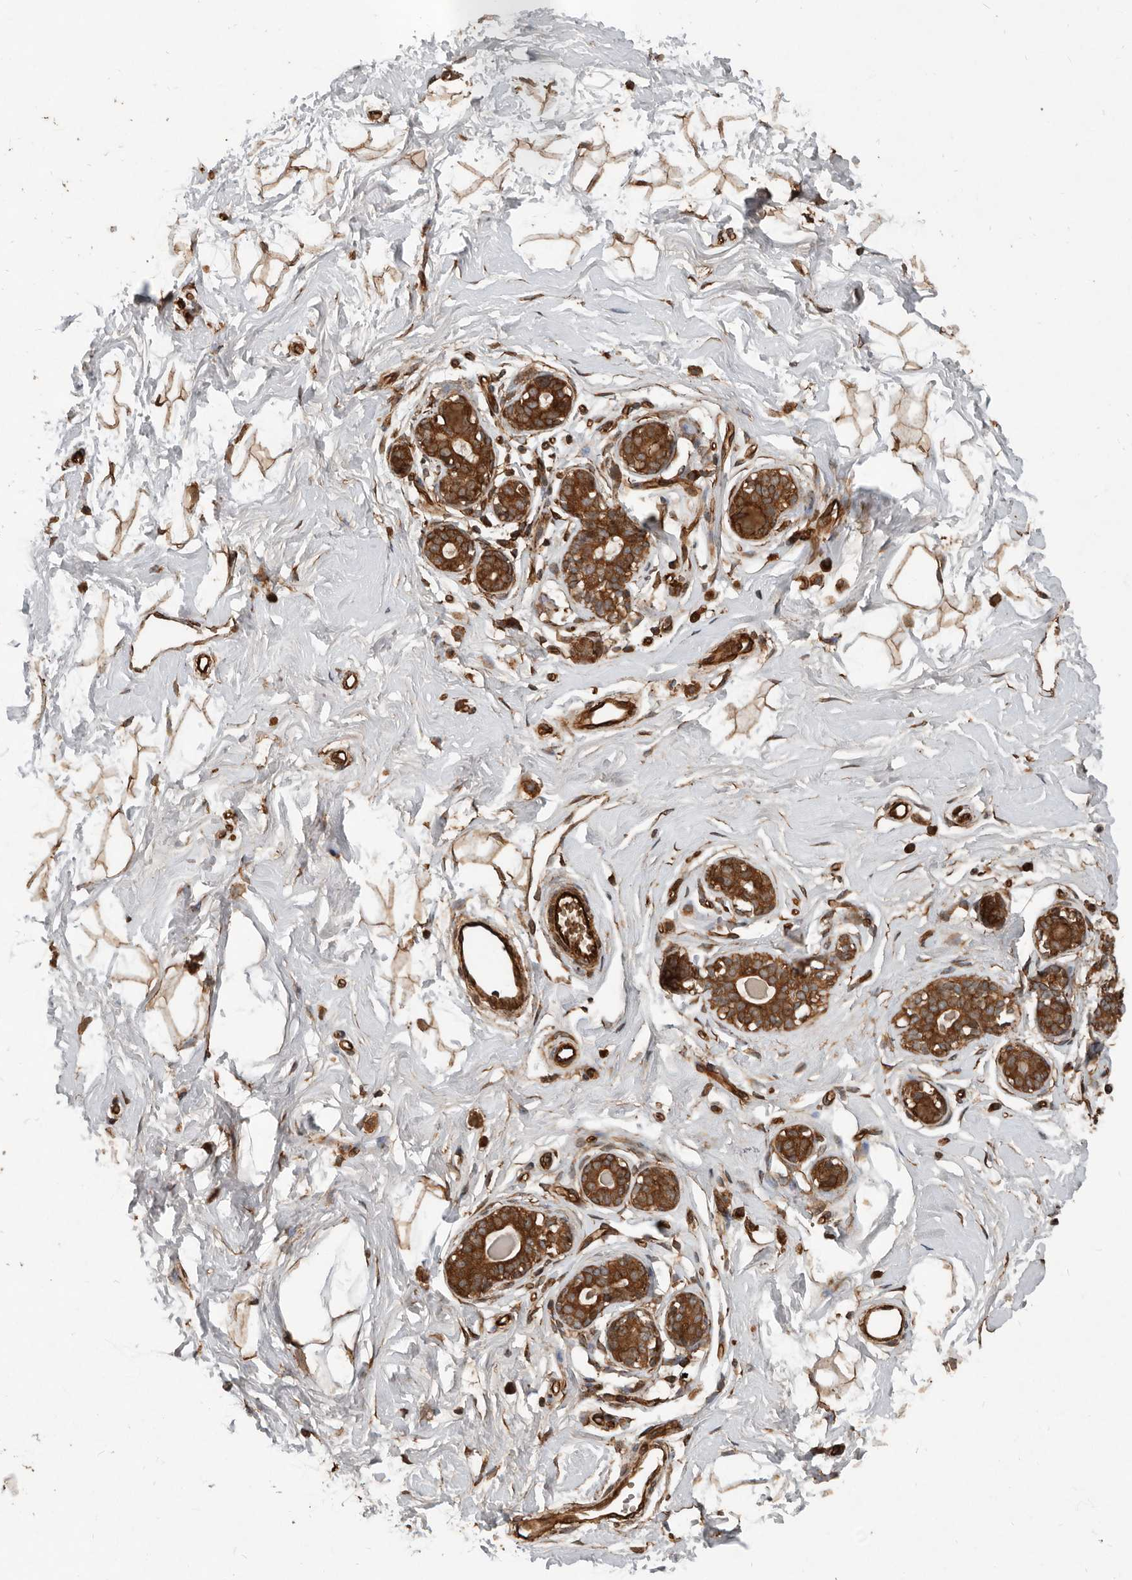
{"staining": {"intensity": "strong", "quantity": ">75%", "location": "cytoplasmic/membranous"}, "tissue": "breast", "cell_type": "Adipocytes", "image_type": "normal", "snomed": [{"axis": "morphology", "description": "Normal tissue, NOS"}, {"axis": "morphology", "description": "Adenoma, NOS"}, {"axis": "topography", "description": "Breast"}], "caption": "This is an image of immunohistochemistry (IHC) staining of normal breast, which shows strong positivity in the cytoplasmic/membranous of adipocytes.", "gene": "YOD1", "patient": {"sex": "female", "age": 23}}